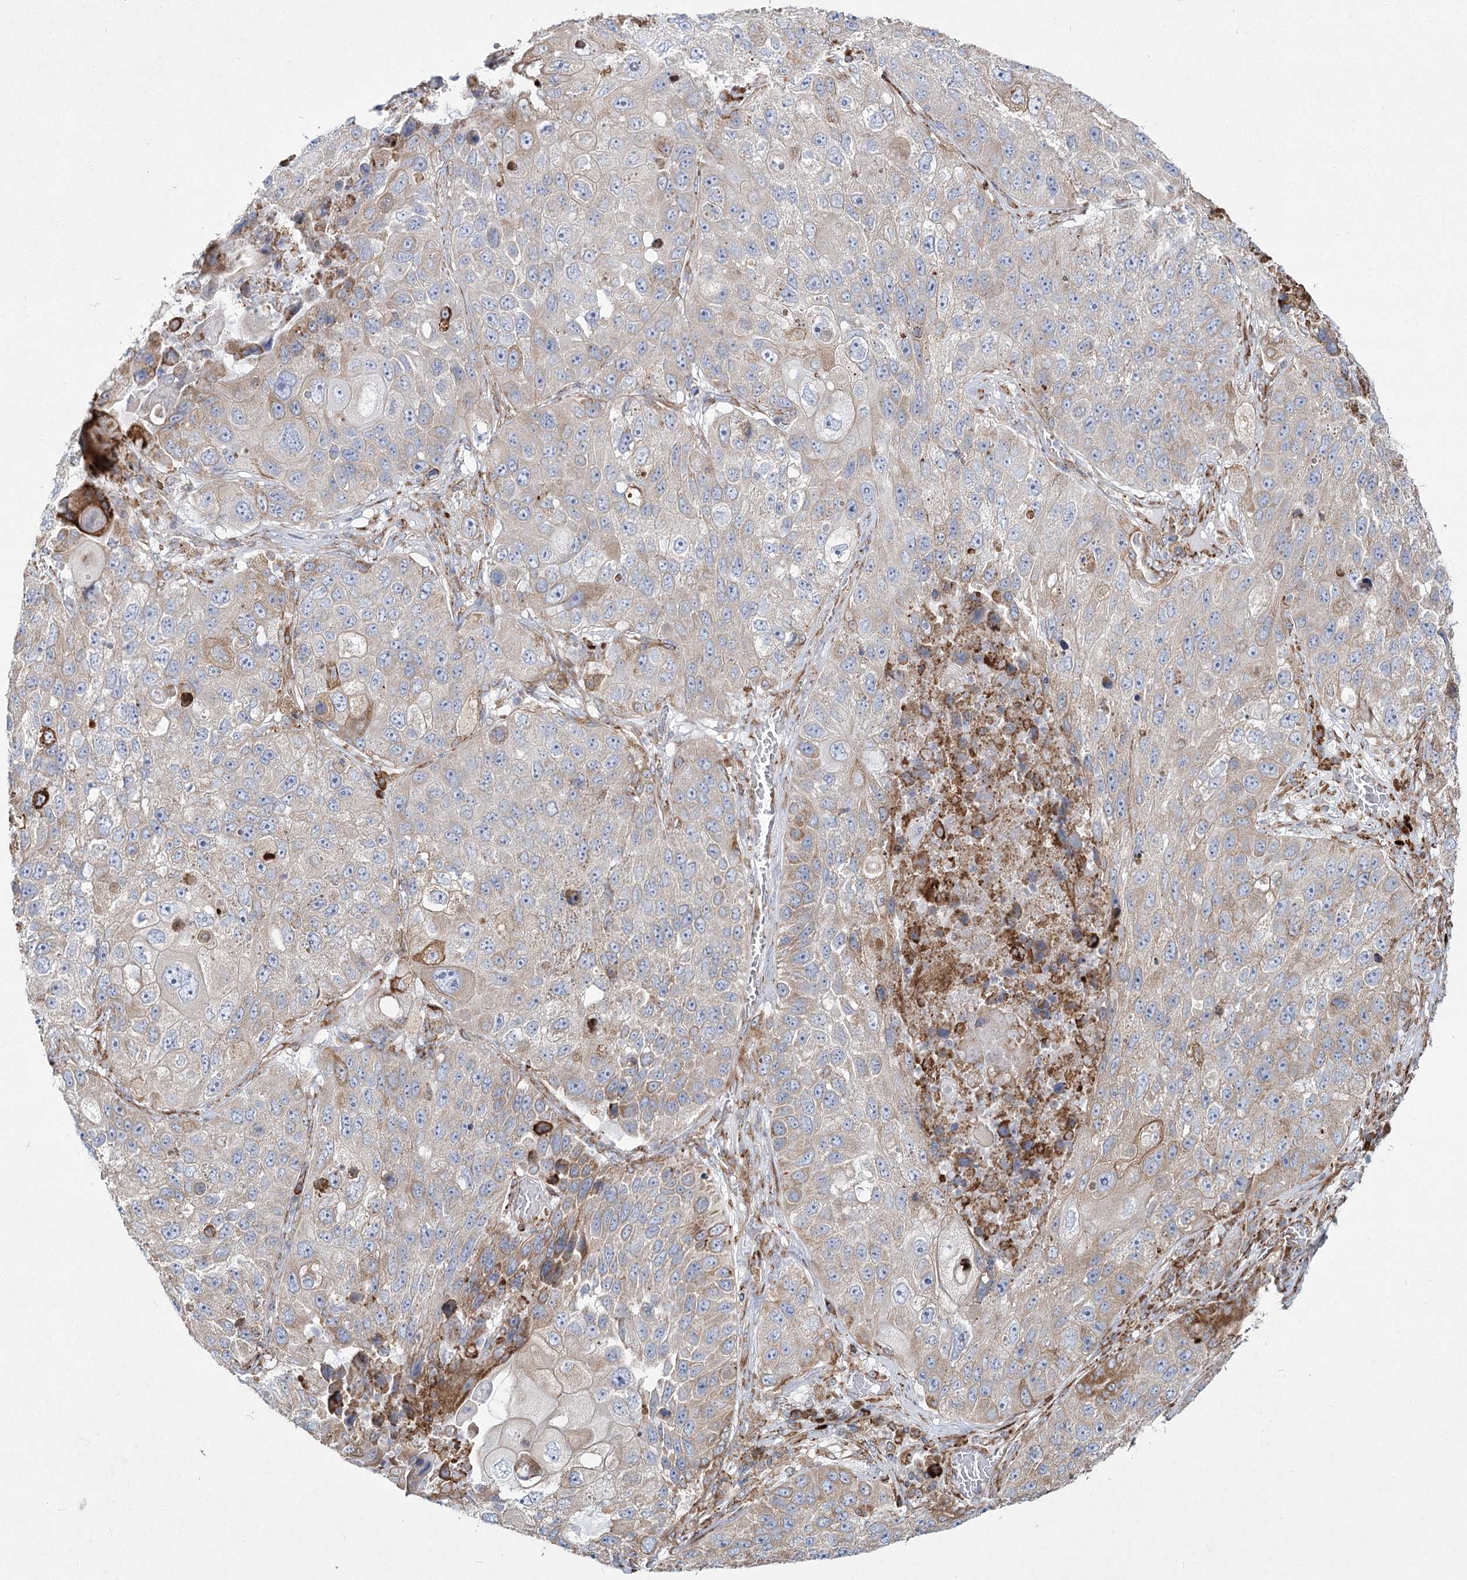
{"staining": {"intensity": "weak", "quantity": "<25%", "location": "cytoplasmic/membranous"}, "tissue": "lung cancer", "cell_type": "Tumor cells", "image_type": "cancer", "snomed": [{"axis": "morphology", "description": "Squamous cell carcinoma, NOS"}, {"axis": "topography", "description": "Lung"}], "caption": "Tumor cells are negative for protein expression in human lung cancer.", "gene": "NHLRC2", "patient": {"sex": "male", "age": 61}}